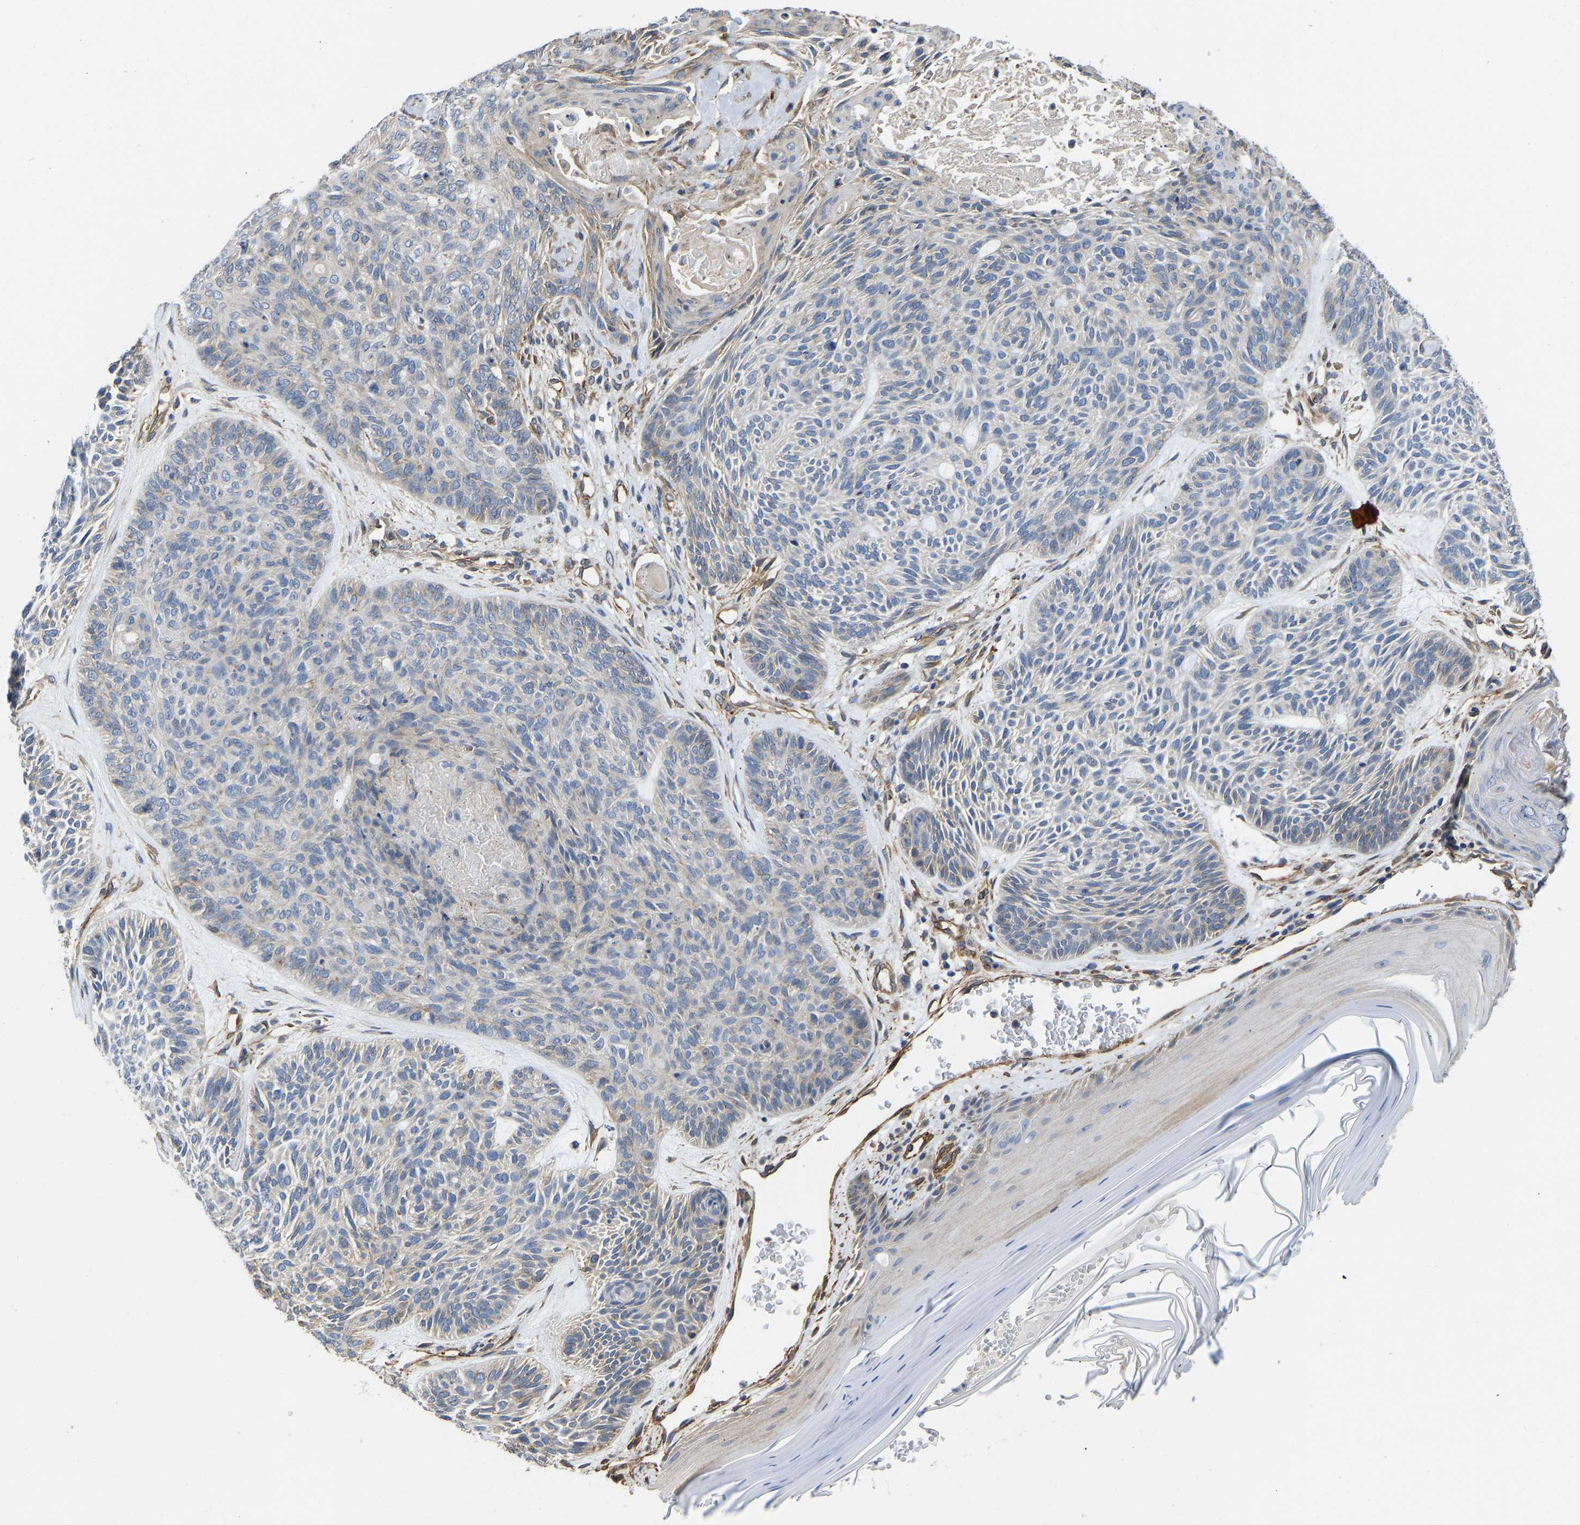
{"staining": {"intensity": "weak", "quantity": "<25%", "location": "cytoplasmic/membranous"}, "tissue": "skin cancer", "cell_type": "Tumor cells", "image_type": "cancer", "snomed": [{"axis": "morphology", "description": "Basal cell carcinoma"}, {"axis": "topography", "description": "Skin"}], "caption": "The histopathology image reveals no significant positivity in tumor cells of skin basal cell carcinoma.", "gene": "ELMO2", "patient": {"sex": "male", "age": 55}}